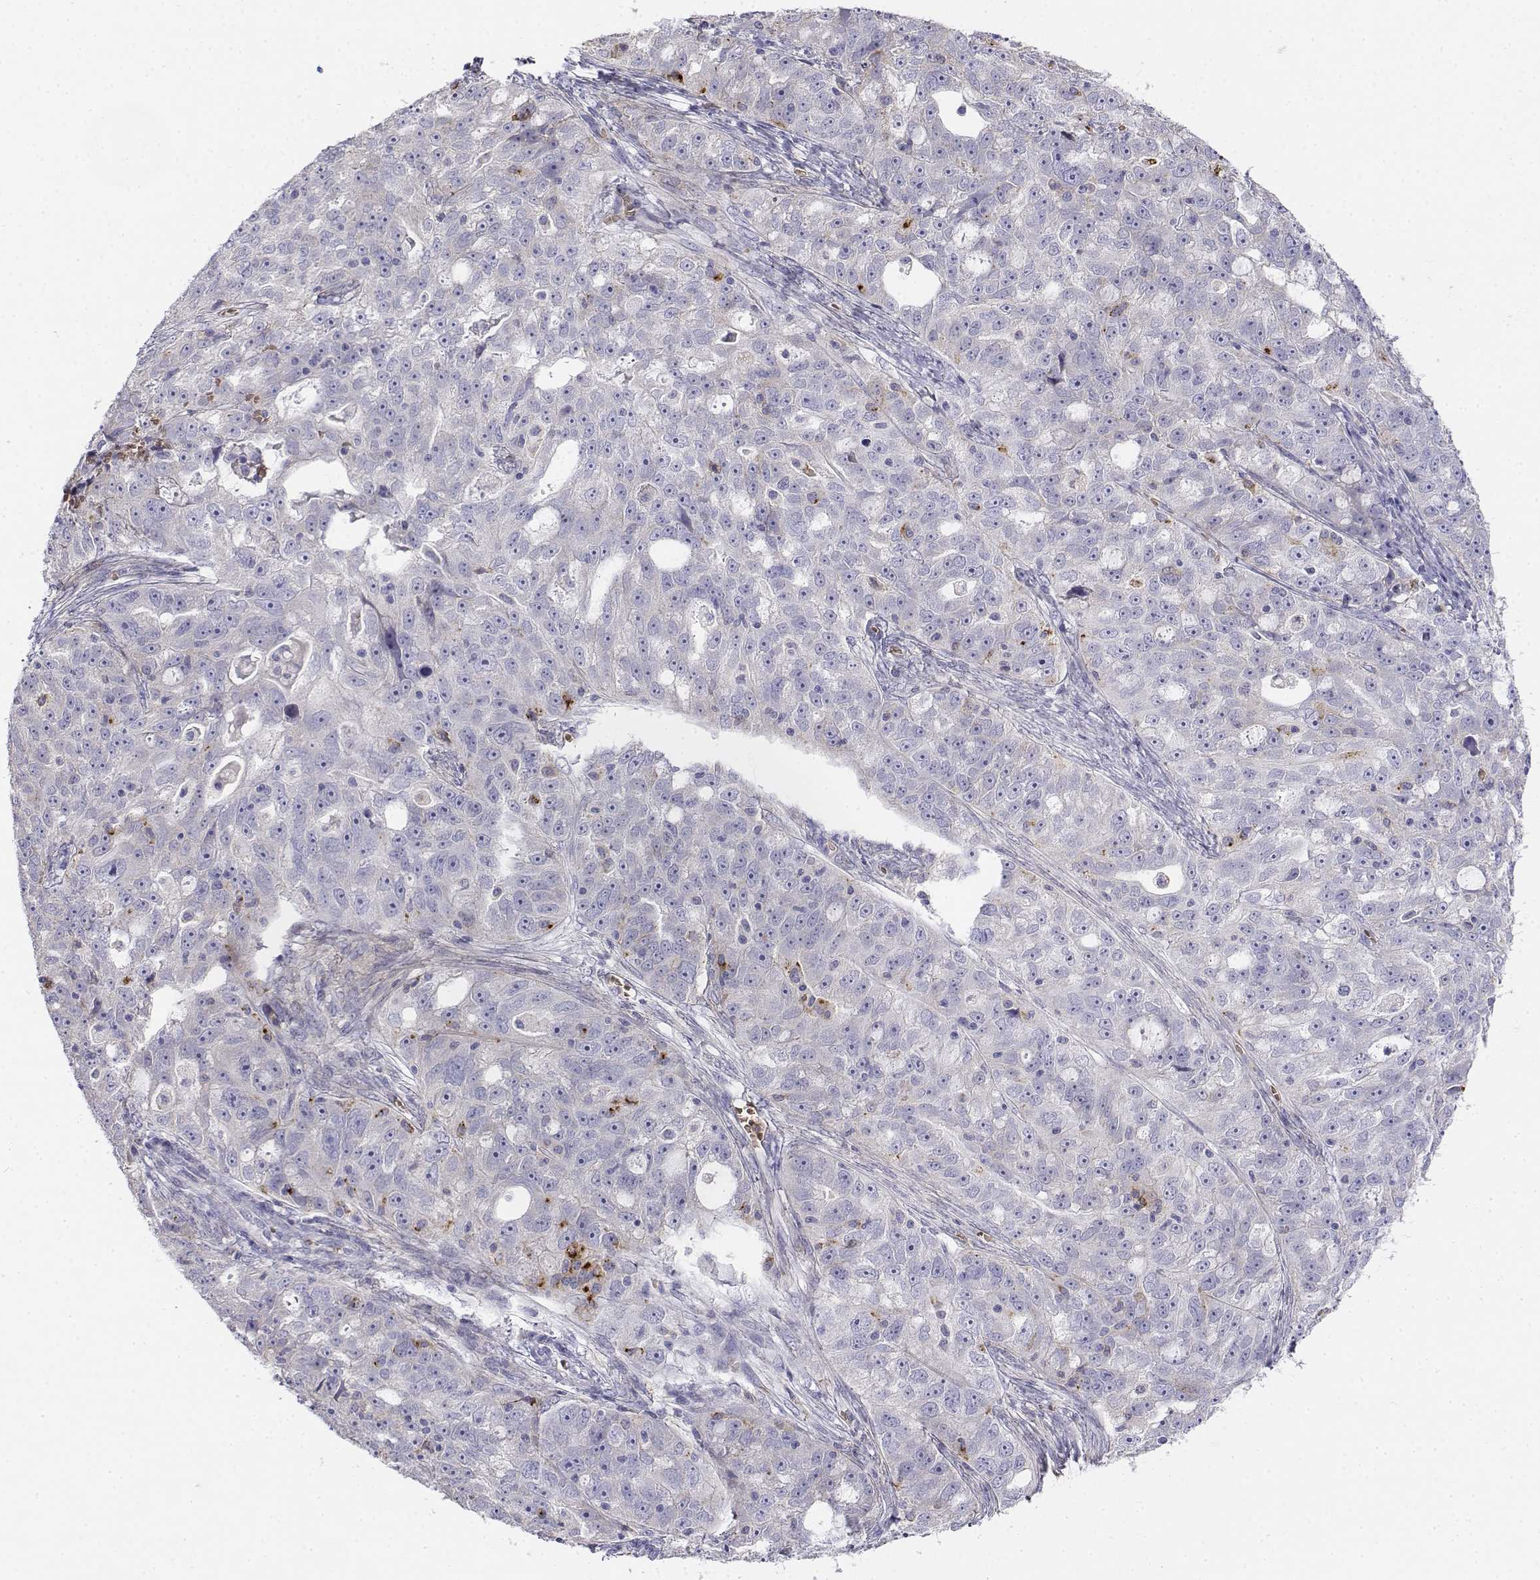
{"staining": {"intensity": "negative", "quantity": "none", "location": "none"}, "tissue": "ovarian cancer", "cell_type": "Tumor cells", "image_type": "cancer", "snomed": [{"axis": "morphology", "description": "Cystadenocarcinoma, serous, NOS"}, {"axis": "topography", "description": "Ovary"}], "caption": "There is no significant staining in tumor cells of ovarian serous cystadenocarcinoma.", "gene": "CADM1", "patient": {"sex": "female", "age": 51}}